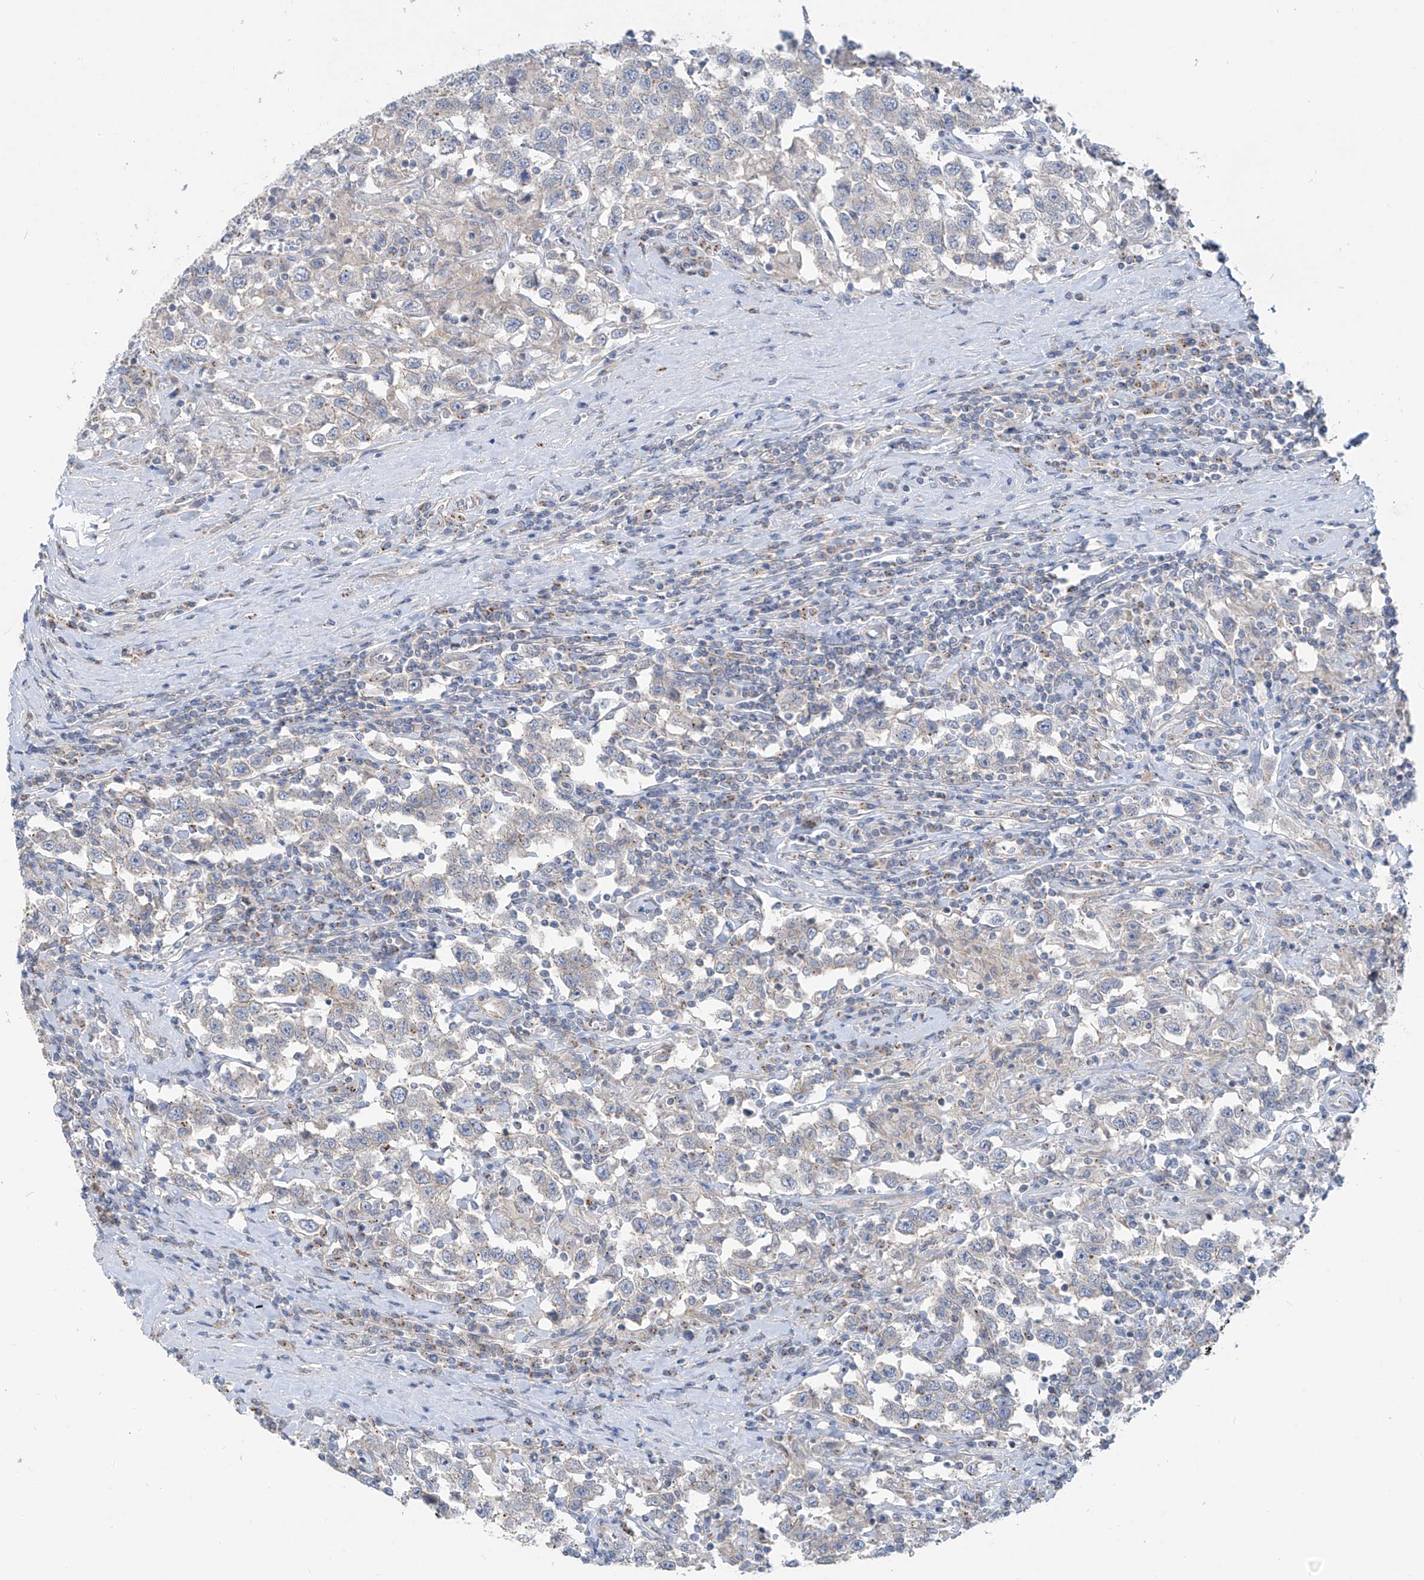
{"staining": {"intensity": "weak", "quantity": "<25%", "location": "cytoplasmic/membranous,nuclear"}, "tissue": "testis cancer", "cell_type": "Tumor cells", "image_type": "cancer", "snomed": [{"axis": "morphology", "description": "Seminoma, NOS"}, {"axis": "topography", "description": "Testis"}], "caption": "Tumor cells show no significant protein expression in testis cancer. (Immunohistochemistry, brightfield microscopy, high magnification).", "gene": "KRTAP25-1", "patient": {"sex": "male", "age": 41}}